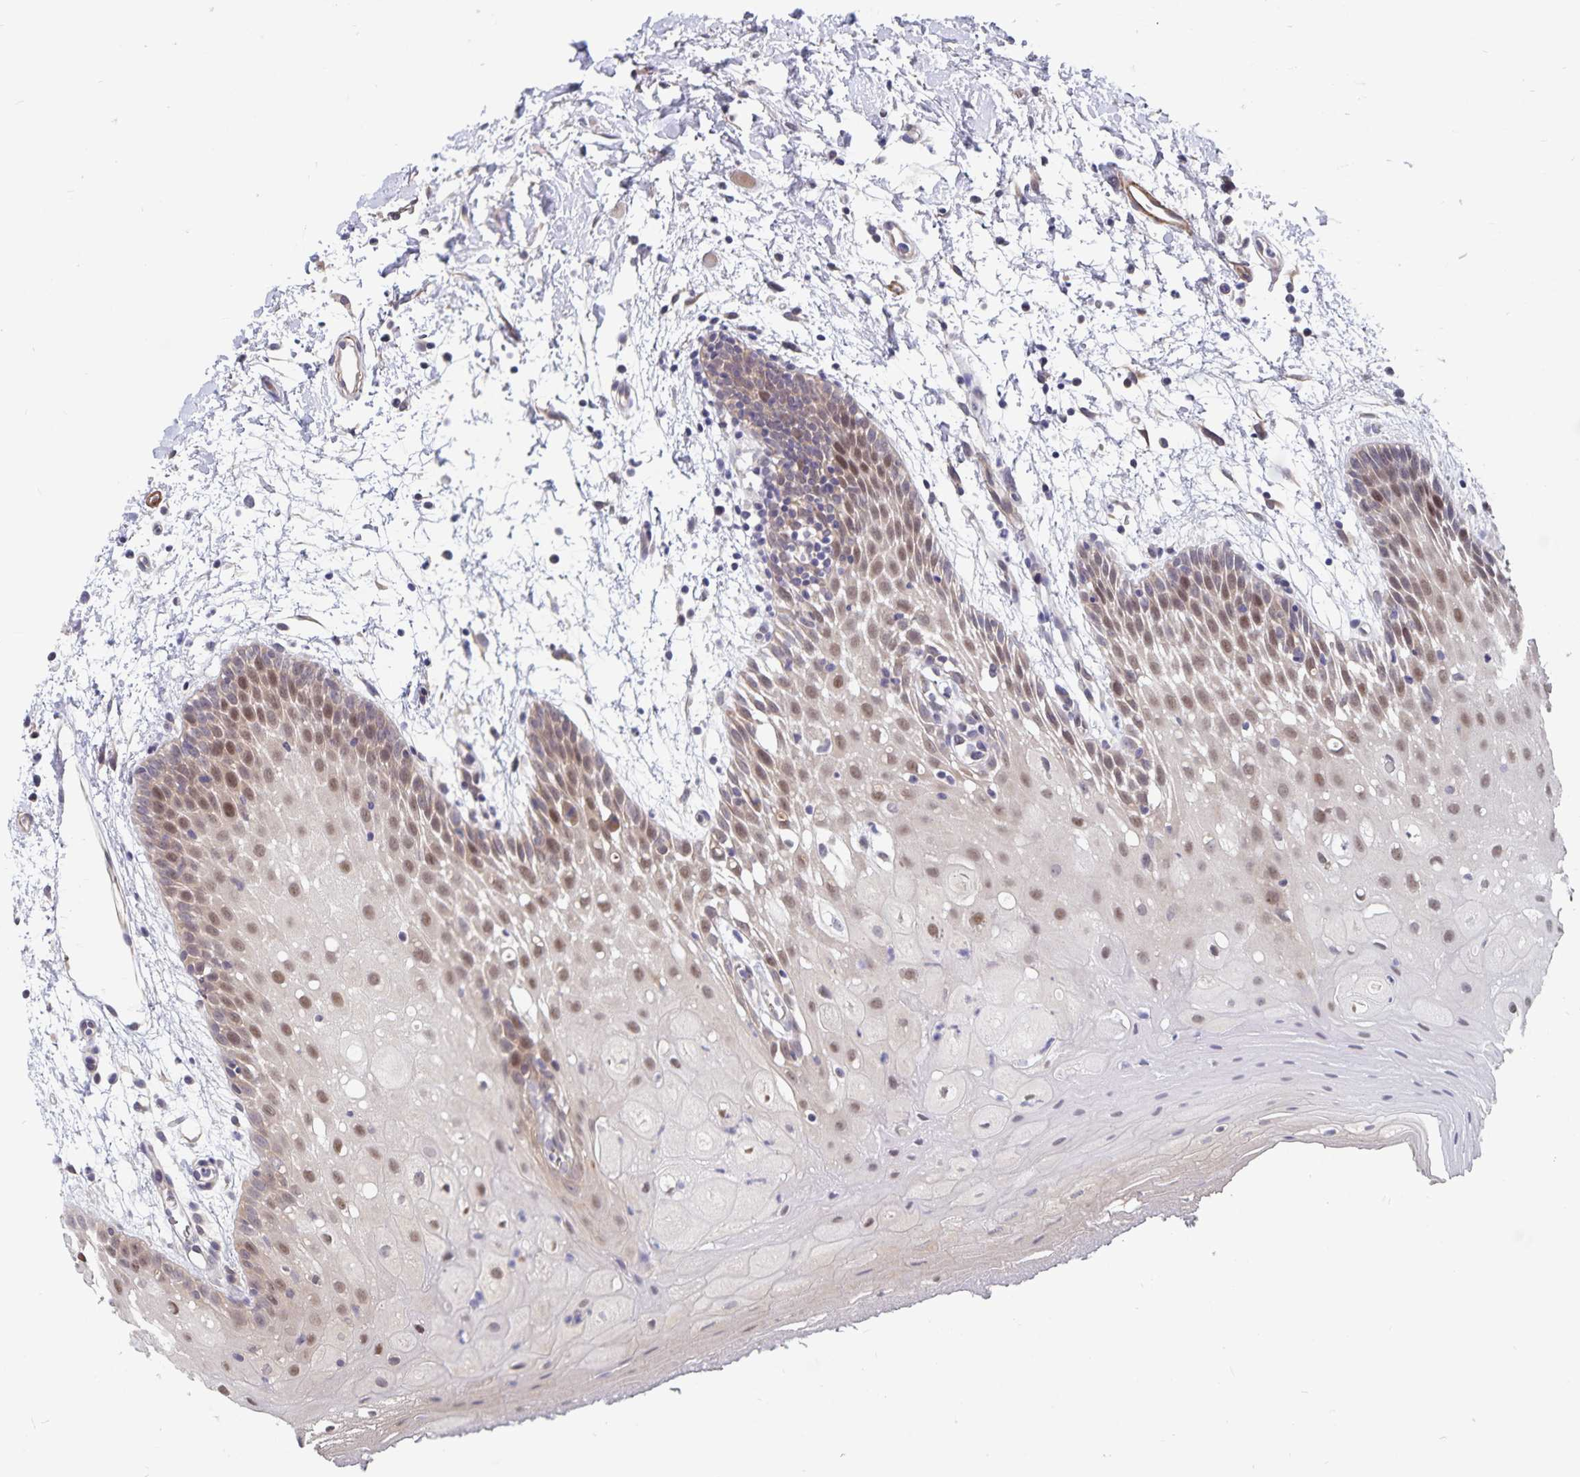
{"staining": {"intensity": "weak", "quantity": ">75%", "location": "nuclear"}, "tissue": "oral mucosa", "cell_type": "Squamous epithelial cells", "image_type": "normal", "snomed": [{"axis": "morphology", "description": "Normal tissue, NOS"}, {"axis": "morphology", "description": "Squamous cell carcinoma, NOS"}, {"axis": "topography", "description": "Oral tissue"}, {"axis": "topography", "description": "Tounge, NOS"}, {"axis": "topography", "description": "Head-Neck"}], "caption": "Squamous epithelial cells reveal weak nuclear expression in approximately >75% of cells in unremarkable oral mucosa. The protein is shown in brown color, while the nuclei are stained blue.", "gene": "BAG6", "patient": {"sex": "male", "age": 62}}